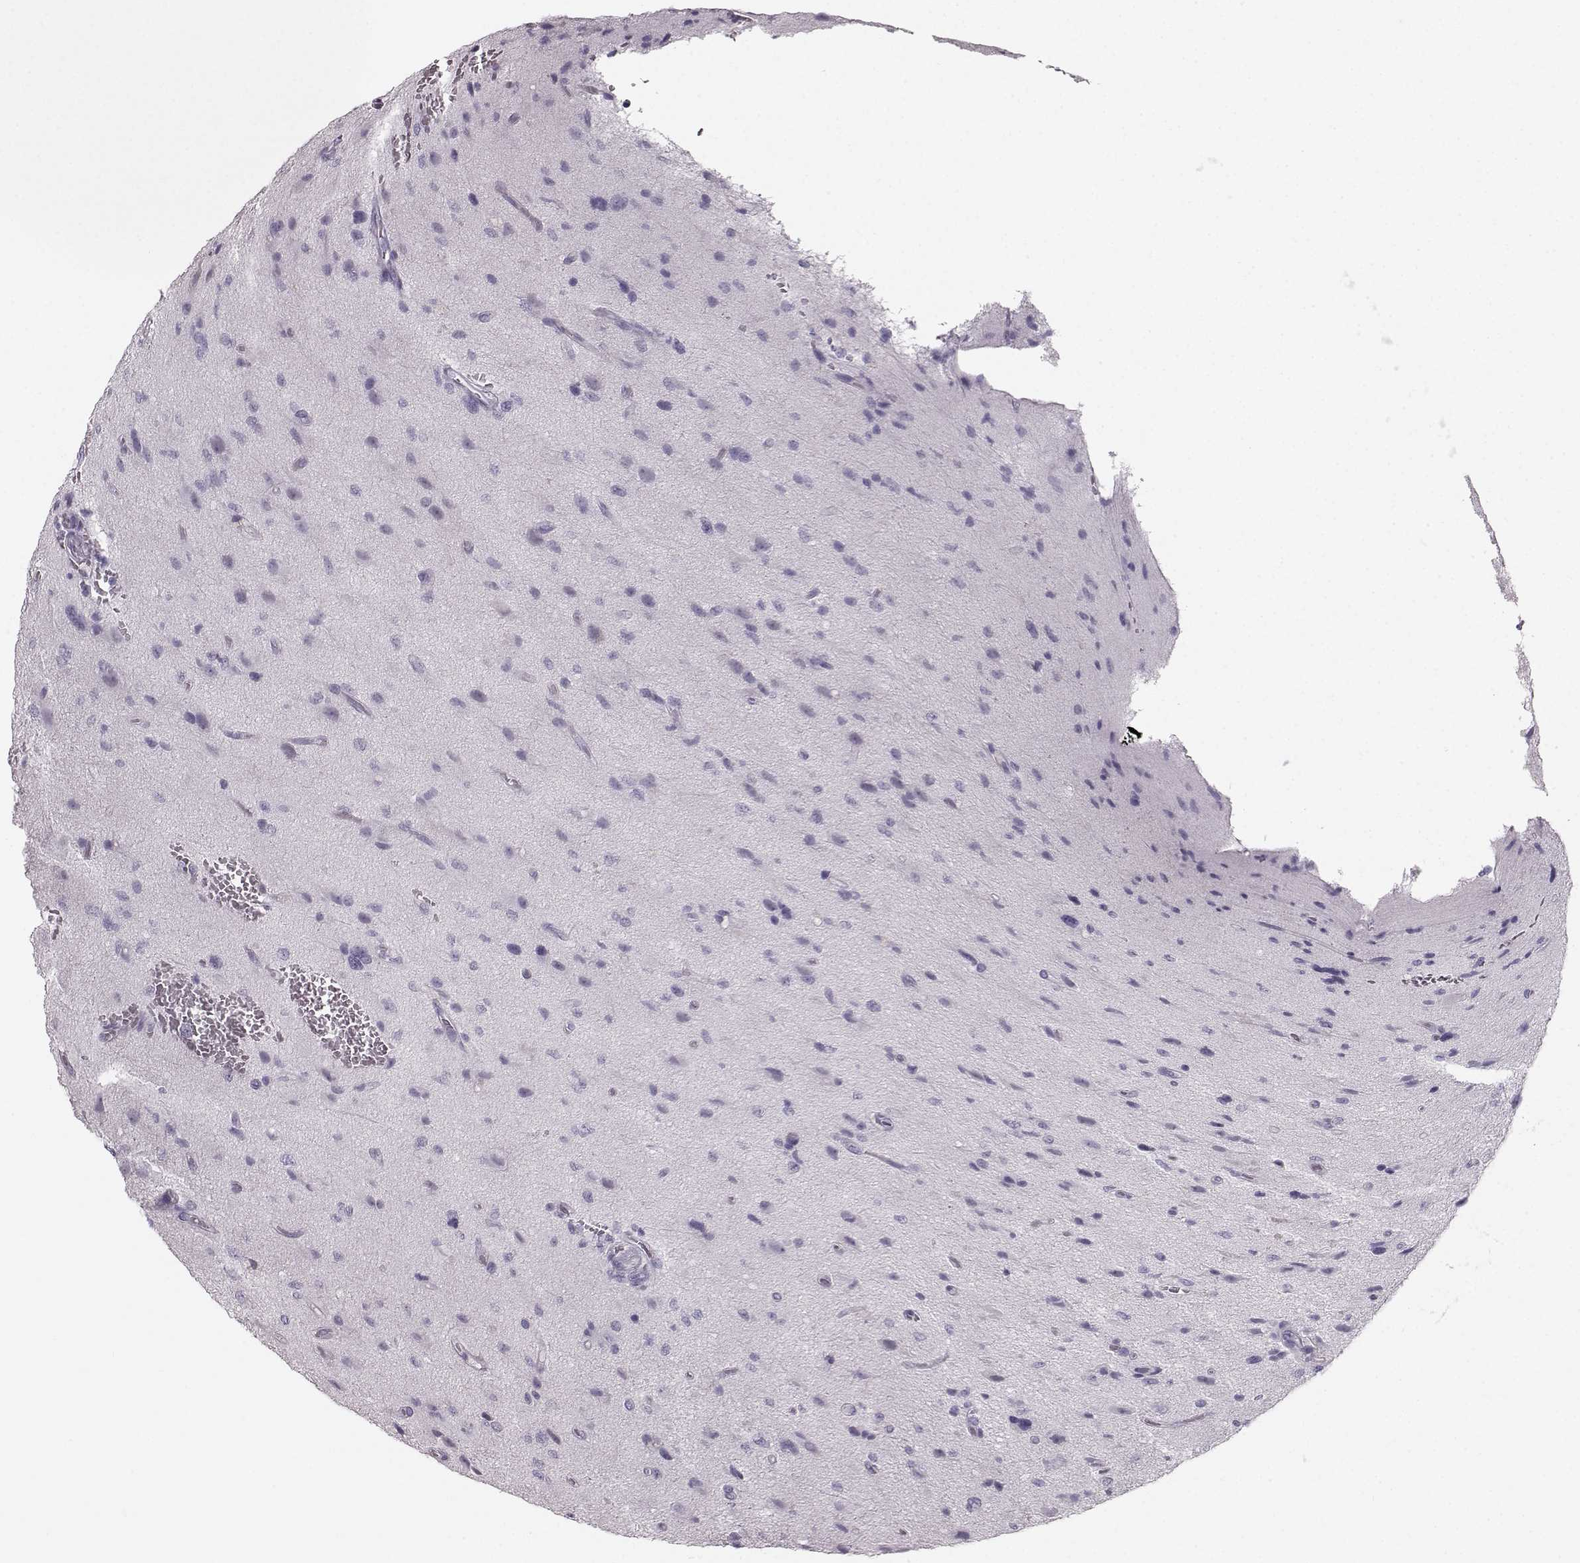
{"staining": {"intensity": "negative", "quantity": "none", "location": "none"}, "tissue": "glioma", "cell_type": "Tumor cells", "image_type": "cancer", "snomed": [{"axis": "morphology", "description": "Glioma, malignant, NOS"}, {"axis": "morphology", "description": "Glioma, malignant, High grade"}, {"axis": "topography", "description": "Brain"}], "caption": "The image demonstrates no staining of tumor cells in high-grade glioma (malignant).", "gene": "CASR", "patient": {"sex": "female", "age": 71}}